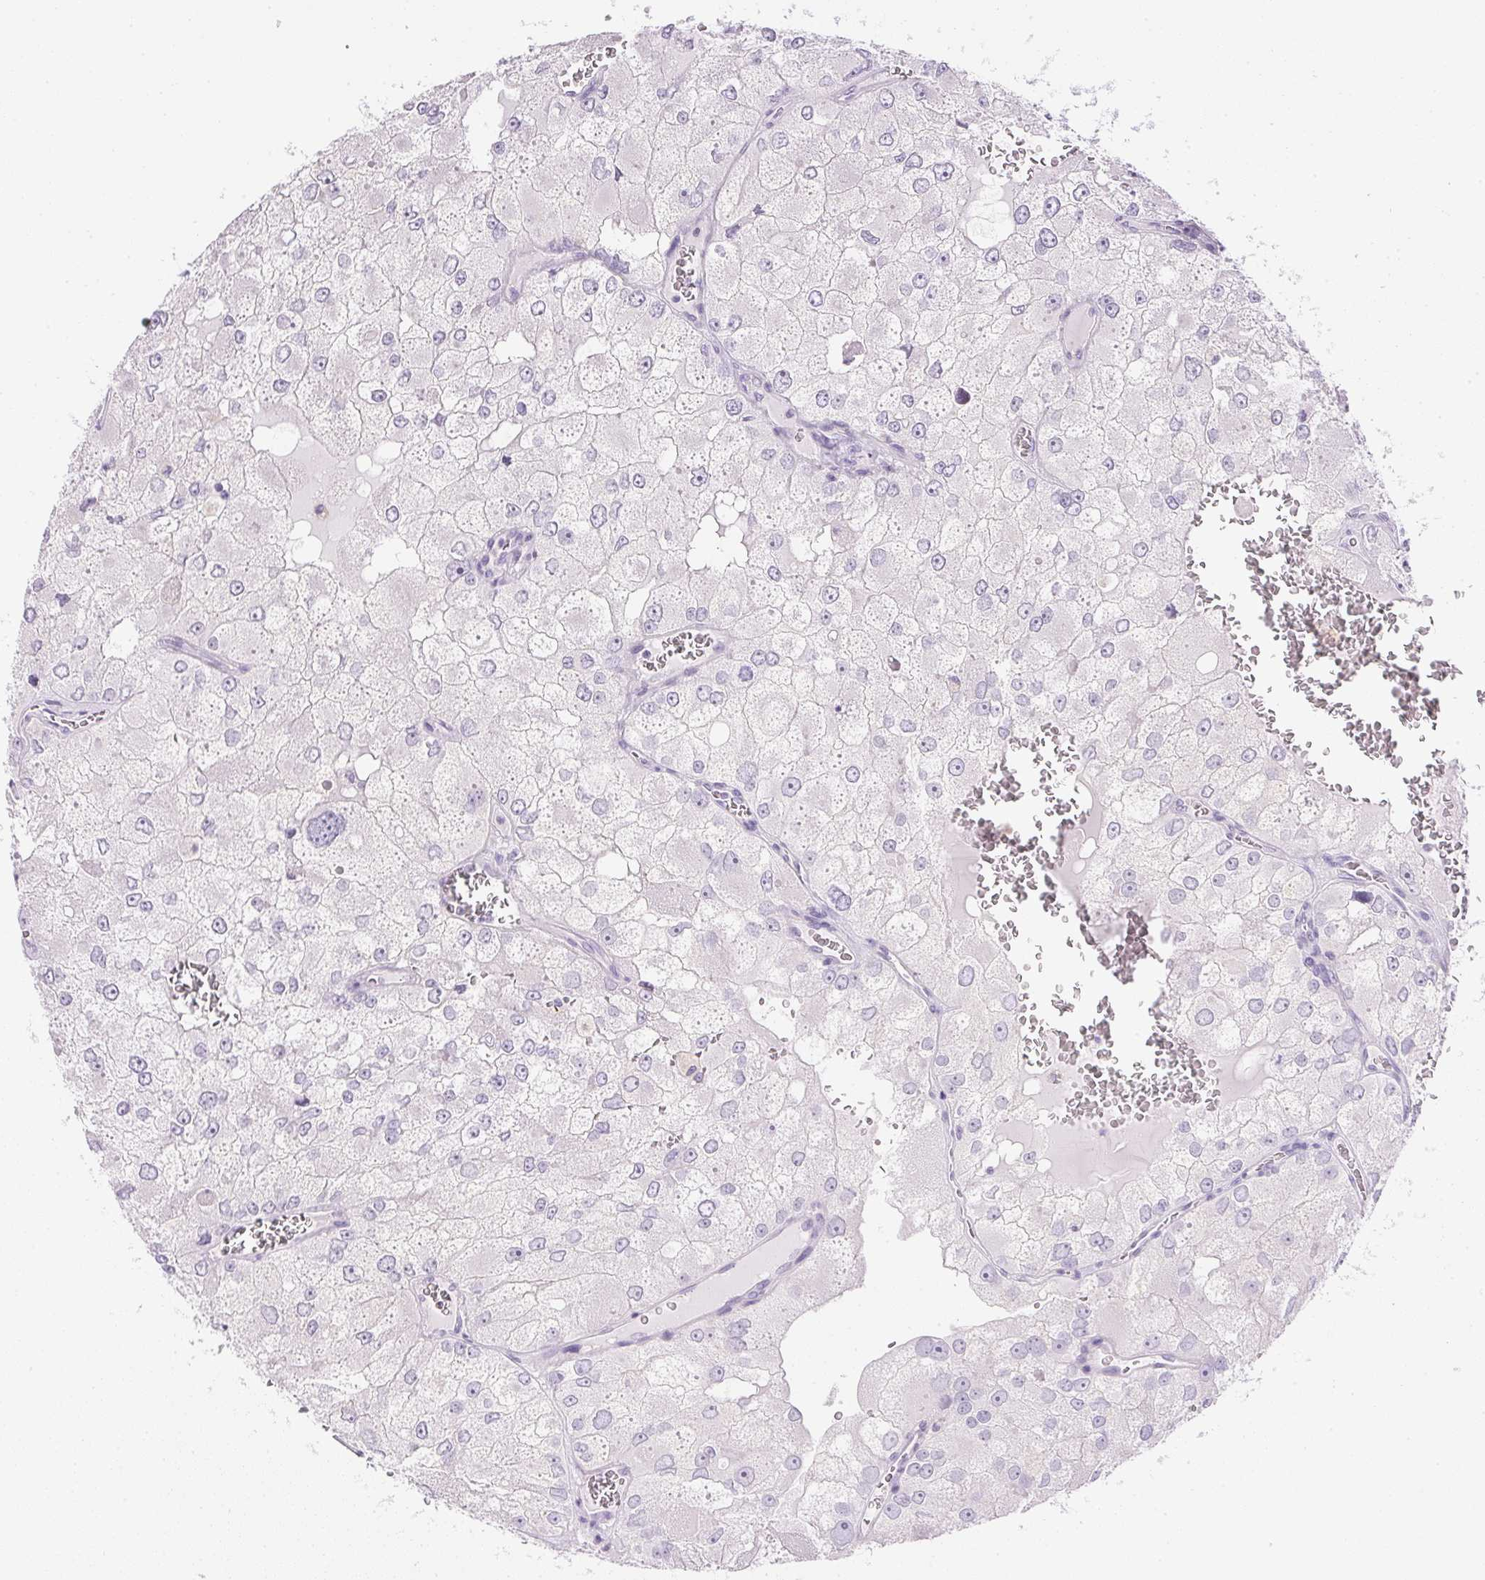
{"staining": {"intensity": "negative", "quantity": "none", "location": "none"}, "tissue": "renal cancer", "cell_type": "Tumor cells", "image_type": "cancer", "snomed": [{"axis": "morphology", "description": "Adenocarcinoma, NOS"}, {"axis": "topography", "description": "Kidney"}], "caption": "Tumor cells are negative for brown protein staining in renal adenocarcinoma.", "gene": "ATP6V1G3", "patient": {"sex": "female", "age": 70}}